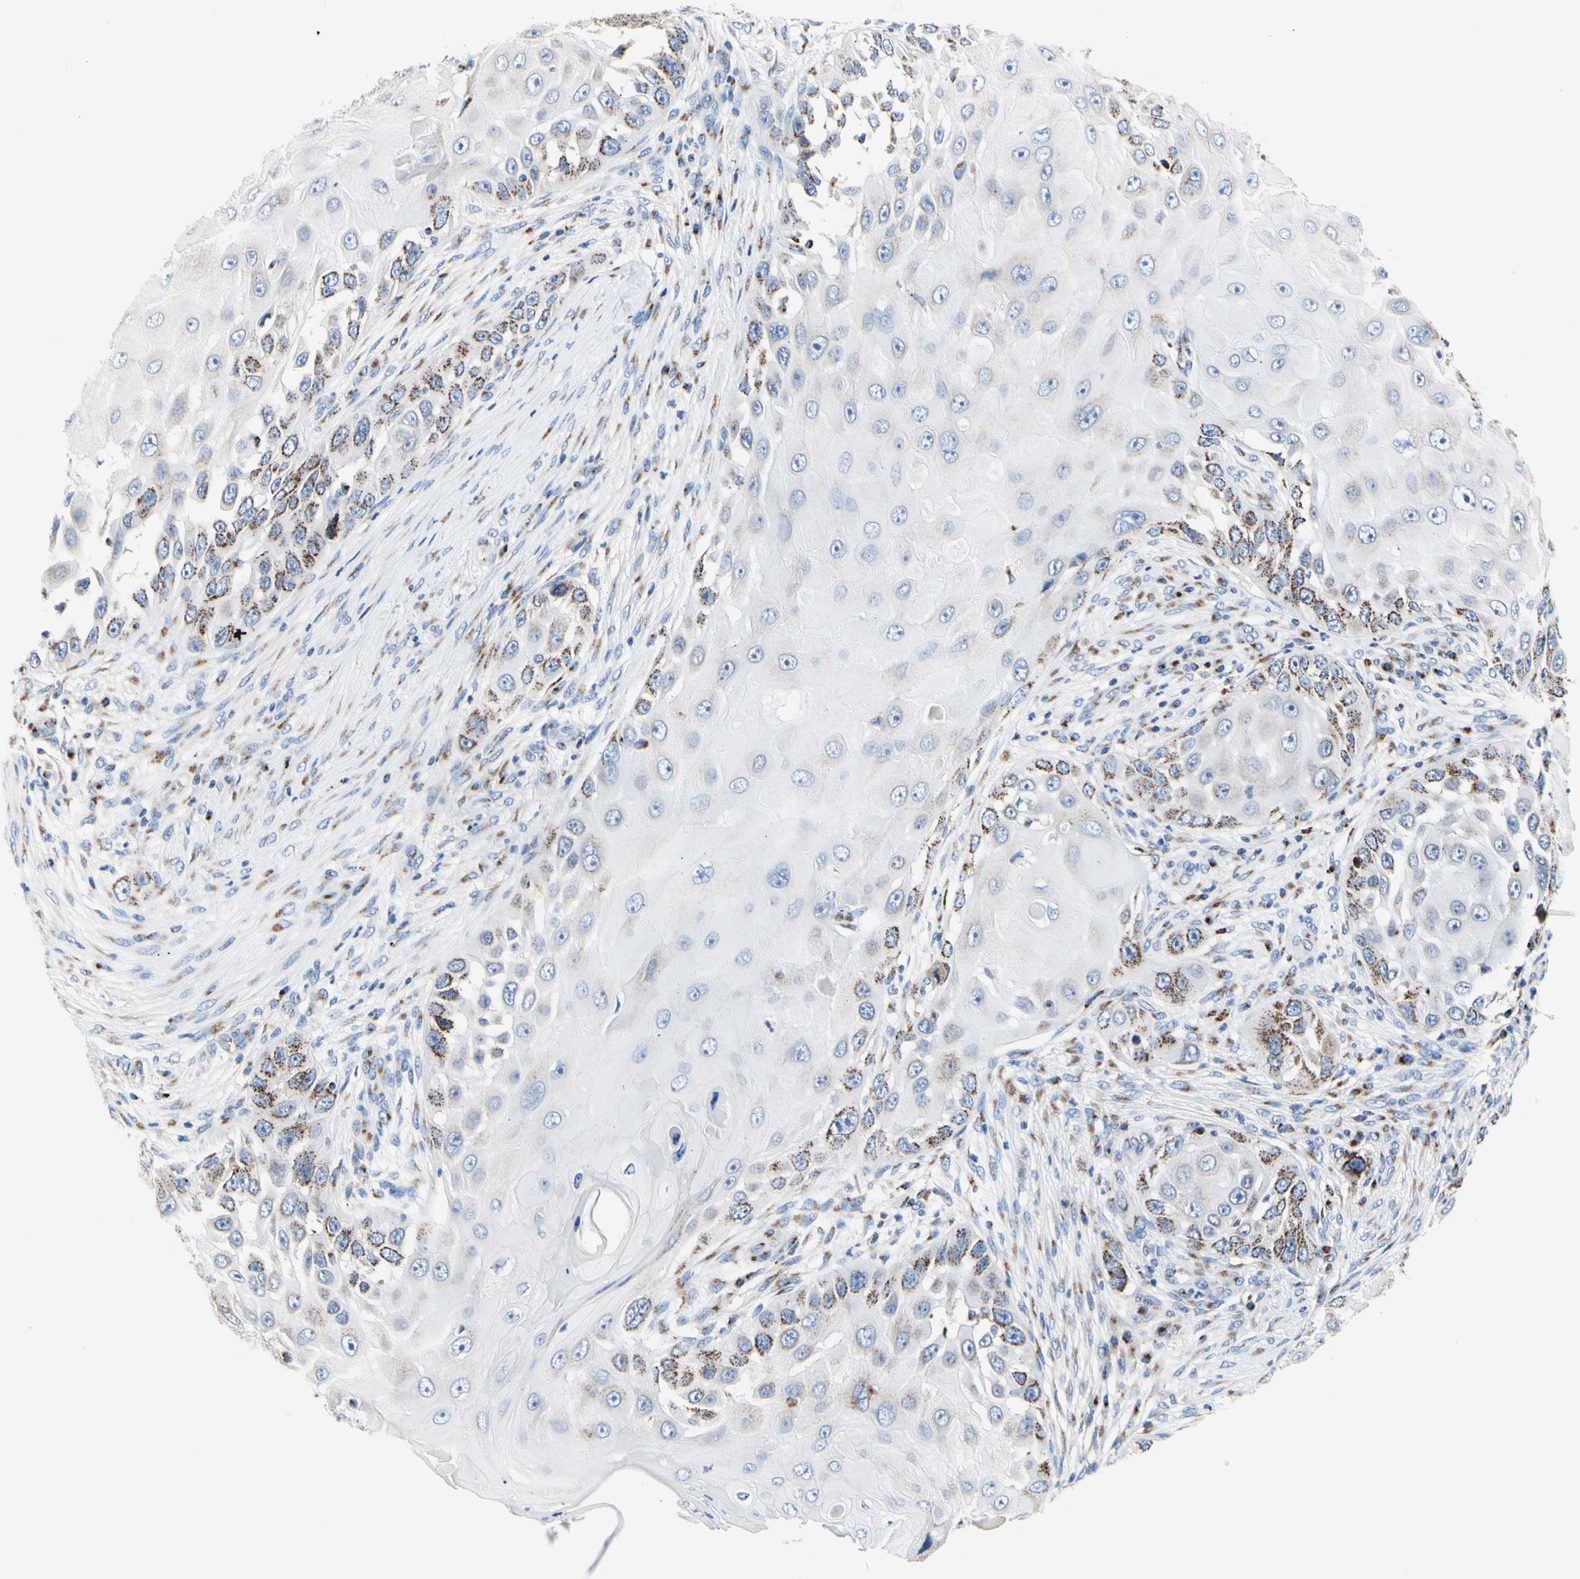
{"staining": {"intensity": "moderate", "quantity": "25%-75%", "location": "cytoplasmic/membranous"}, "tissue": "skin cancer", "cell_type": "Tumor cells", "image_type": "cancer", "snomed": [{"axis": "morphology", "description": "Squamous cell carcinoma, NOS"}, {"axis": "topography", "description": "Skin"}], "caption": "A high-resolution photomicrograph shows immunohistochemistry staining of squamous cell carcinoma (skin), which exhibits moderate cytoplasmic/membranous positivity in about 25%-75% of tumor cells.", "gene": "GALNT2", "patient": {"sex": "female", "age": 44}}